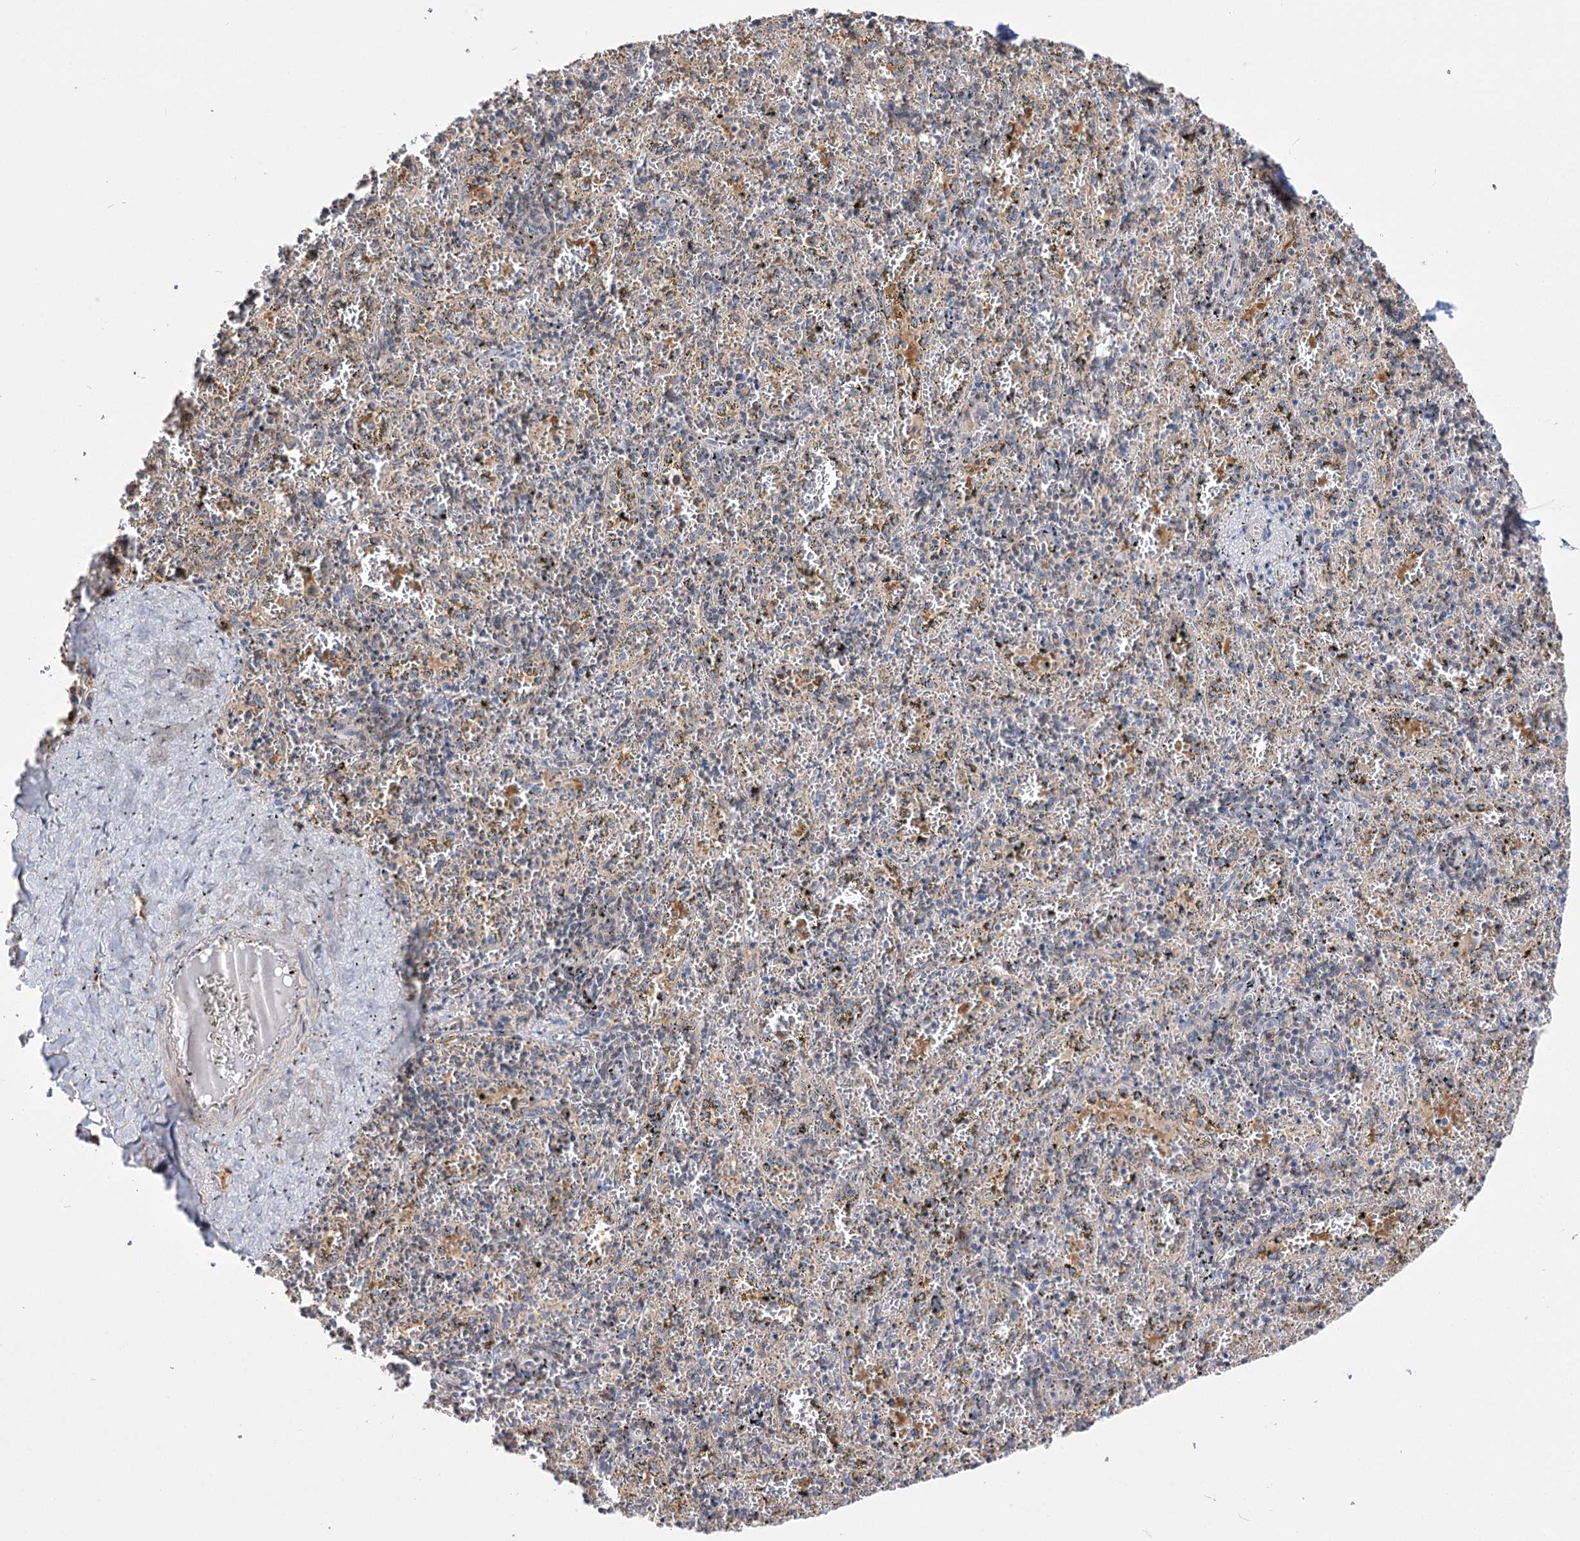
{"staining": {"intensity": "moderate", "quantity": "<25%", "location": "cytoplasmic/membranous,nuclear"}, "tissue": "spleen", "cell_type": "Cells in red pulp", "image_type": "normal", "snomed": [{"axis": "morphology", "description": "Normal tissue, NOS"}, {"axis": "topography", "description": "Spleen"}], "caption": "Brown immunohistochemical staining in normal spleen demonstrates moderate cytoplasmic/membranous,nuclear positivity in about <25% of cells in red pulp.", "gene": "UGP2", "patient": {"sex": "male", "age": 11}}